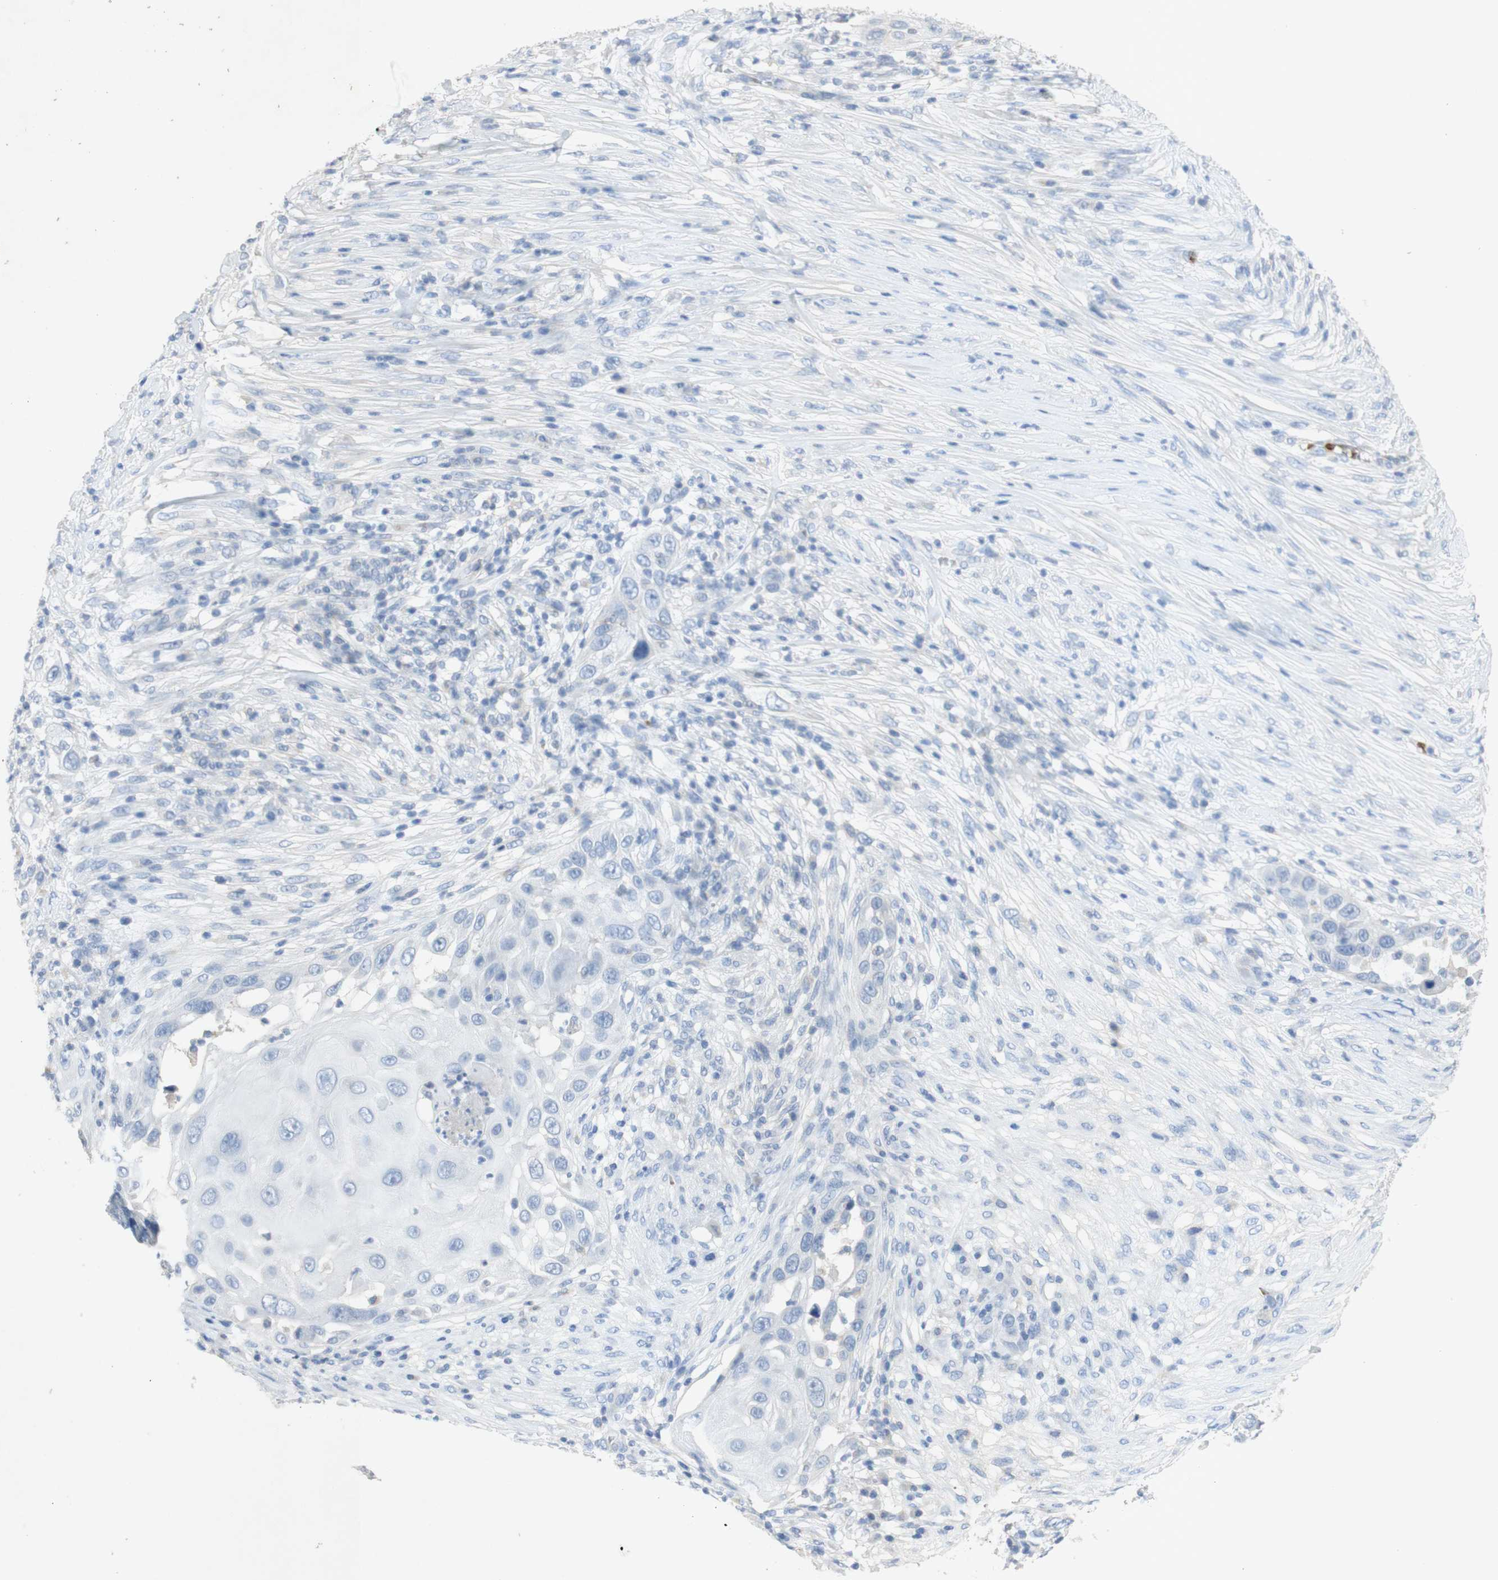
{"staining": {"intensity": "negative", "quantity": "none", "location": "none"}, "tissue": "skin cancer", "cell_type": "Tumor cells", "image_type": "cancer", "snomed": [{"axis": "morphology", "description": "Squamous cell carcinoma, NOS"}, {"axis": "topography", "description": "Skin"}], "caption": "This is an IHC micrograph of skin squamous cell carcinoma. There is no staining in tumor cells.", "gene": "EPO", "patient": {"sex": "female", "age": 44}}